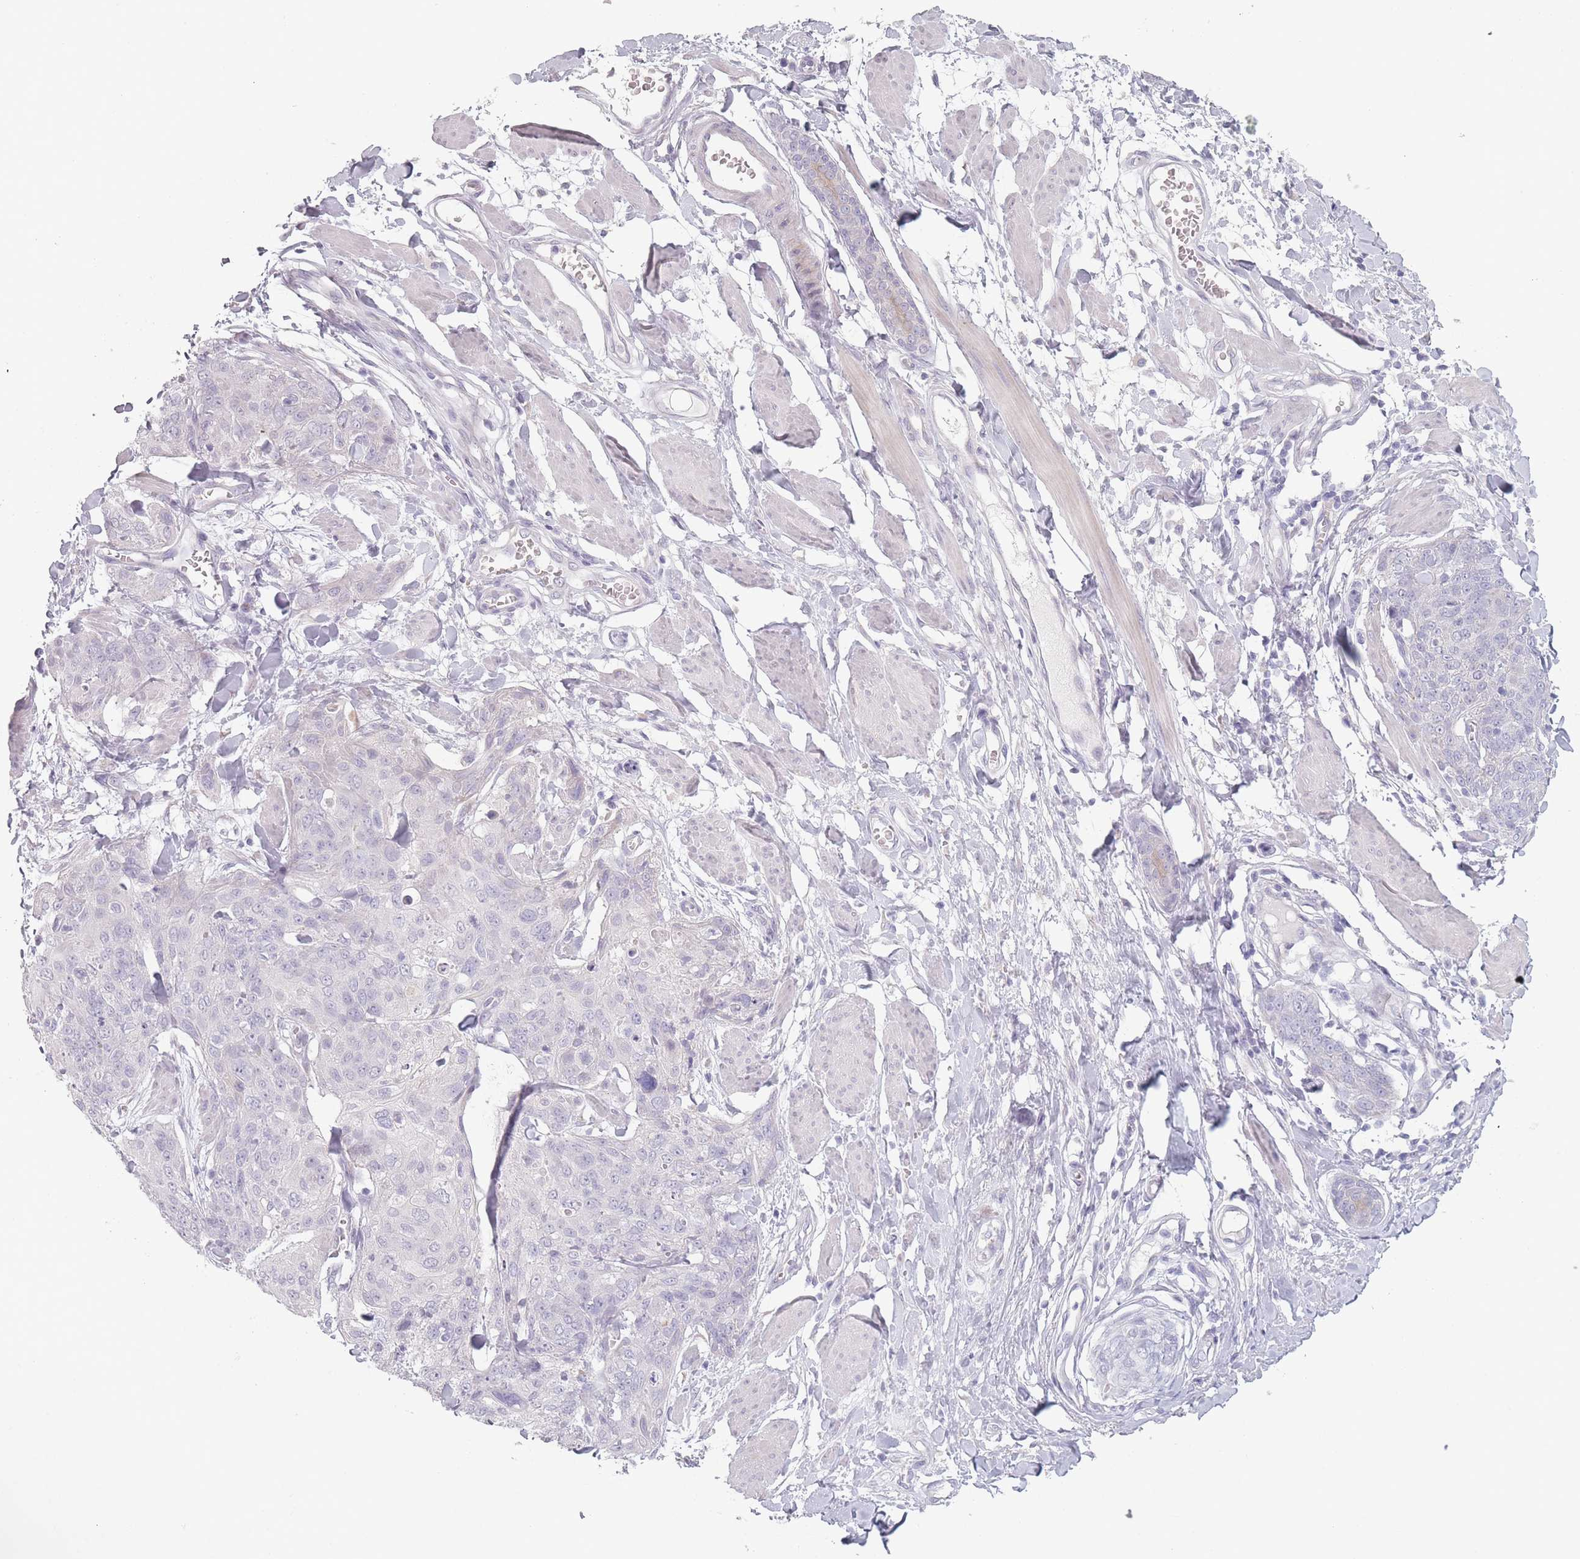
{"staining": {"intensity": "negative", "quantity": "none", "location": "none"}, "tissue": "skin cancer", "cell_type": "Tumor cells", "image_type": "cancer", "snomed": [{"axis": "morphology", "description": "Squamous cell carcinoma, NOS"}, {"axis": "topography", "description": "Skin"}, {"axis": "topography", "description": "Vulva"}], "caption": "This photomicrograph is of skin cancer (squamous cell carcinoma) stained with IHC to label a protein in brown with the nuclei are counter-stained blue. There is no positivity in tumor cells. Nuclei are stained in blue.", "gene": "RASL10B", "patient": {"sex": "female", "age": 85}}